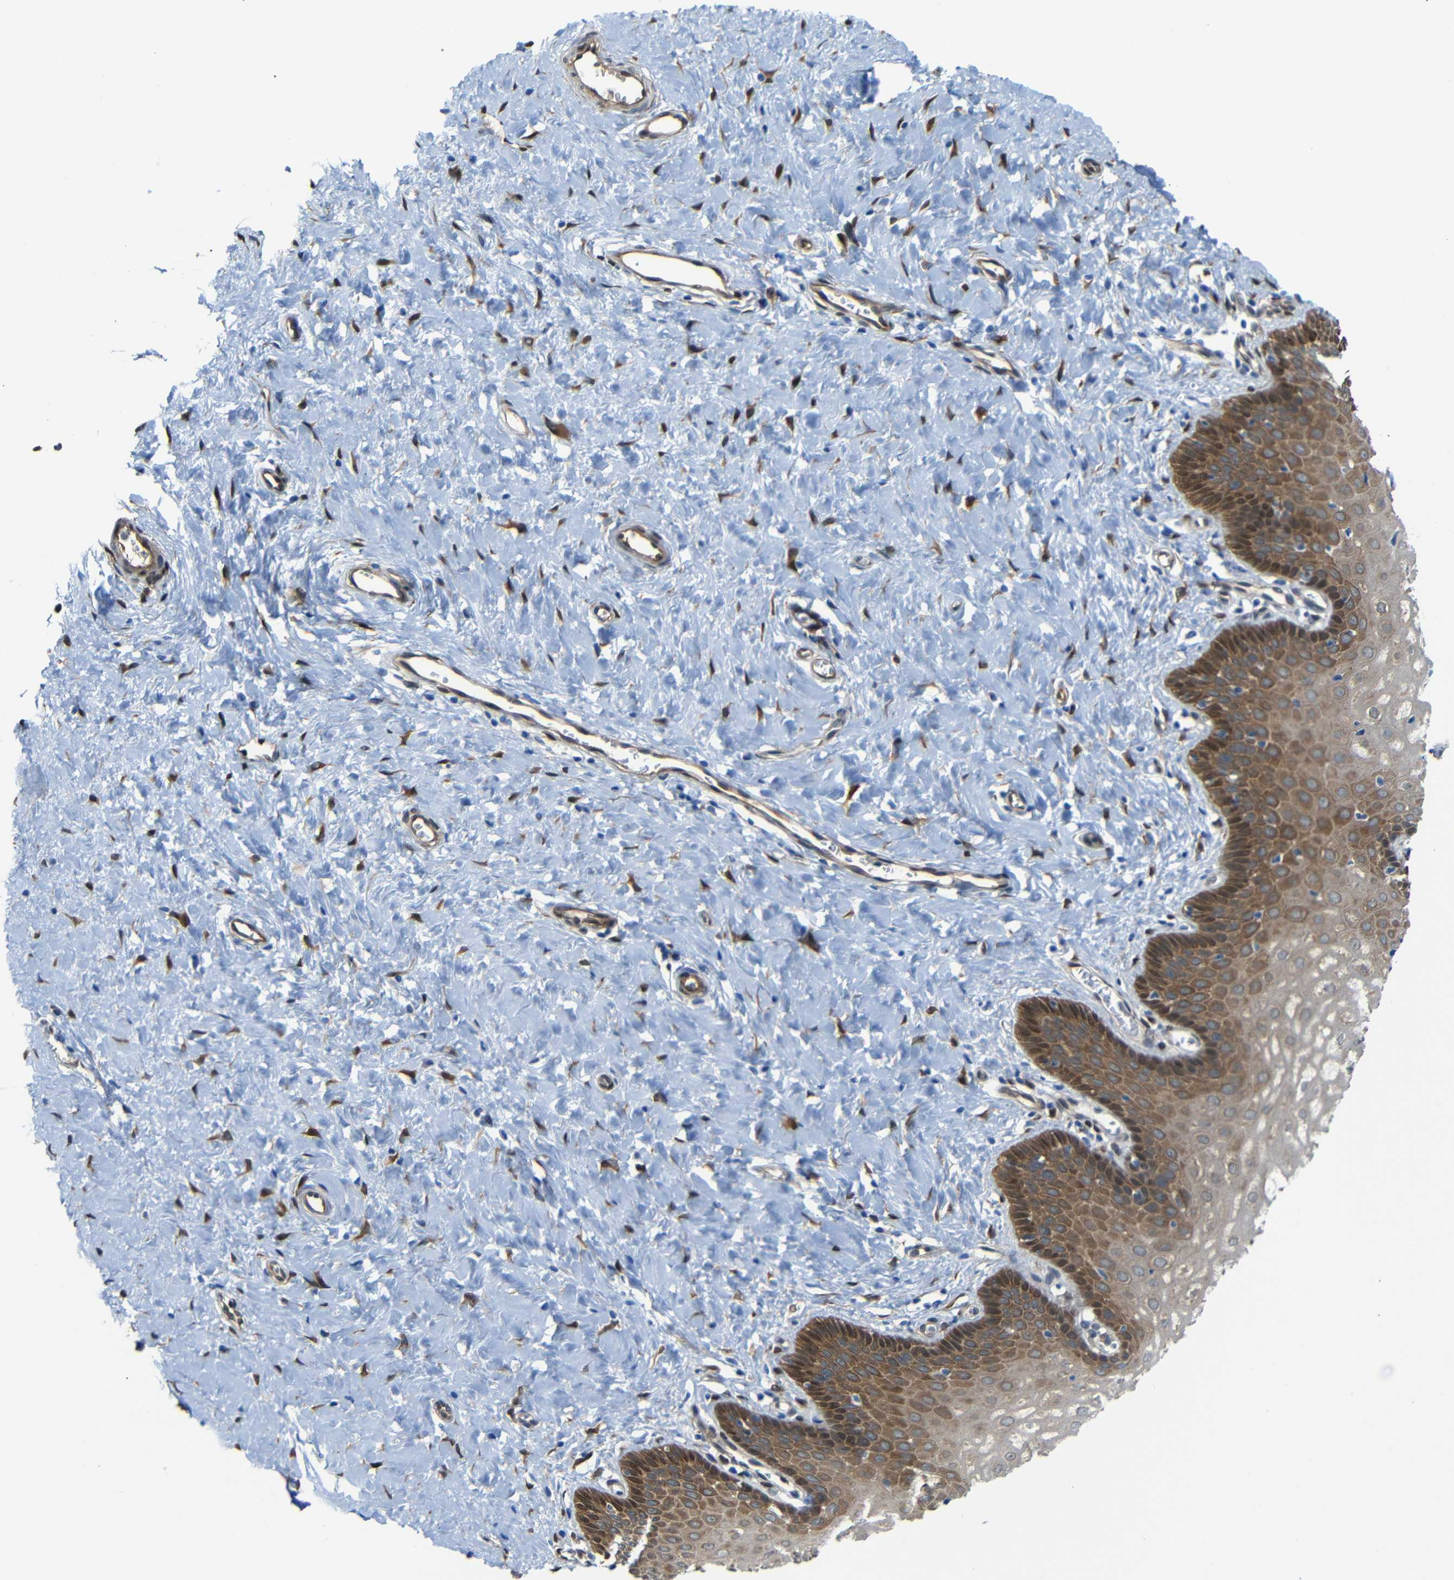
{"staining": {"intensity": "moderate", "quantity": ">75%", "location": "cytoplasmic/membranous"}, "tissue": "cervix", "cell_type": "Glandular cells", "image_type": "normal", "snomed": [{"axis": "morphology", "description": "Normal tissue, NOS"}, {"axis": "topography", "description": "Cervix"}], "caption": "About >75% of glandular cells in benign human cervix exhibit moderate cytoplasmic/membranous protein positivity as visualized by brown immunohistochemical staining.", "gene": "YAP1", "patient": {"sex": "female", "age": 55}}